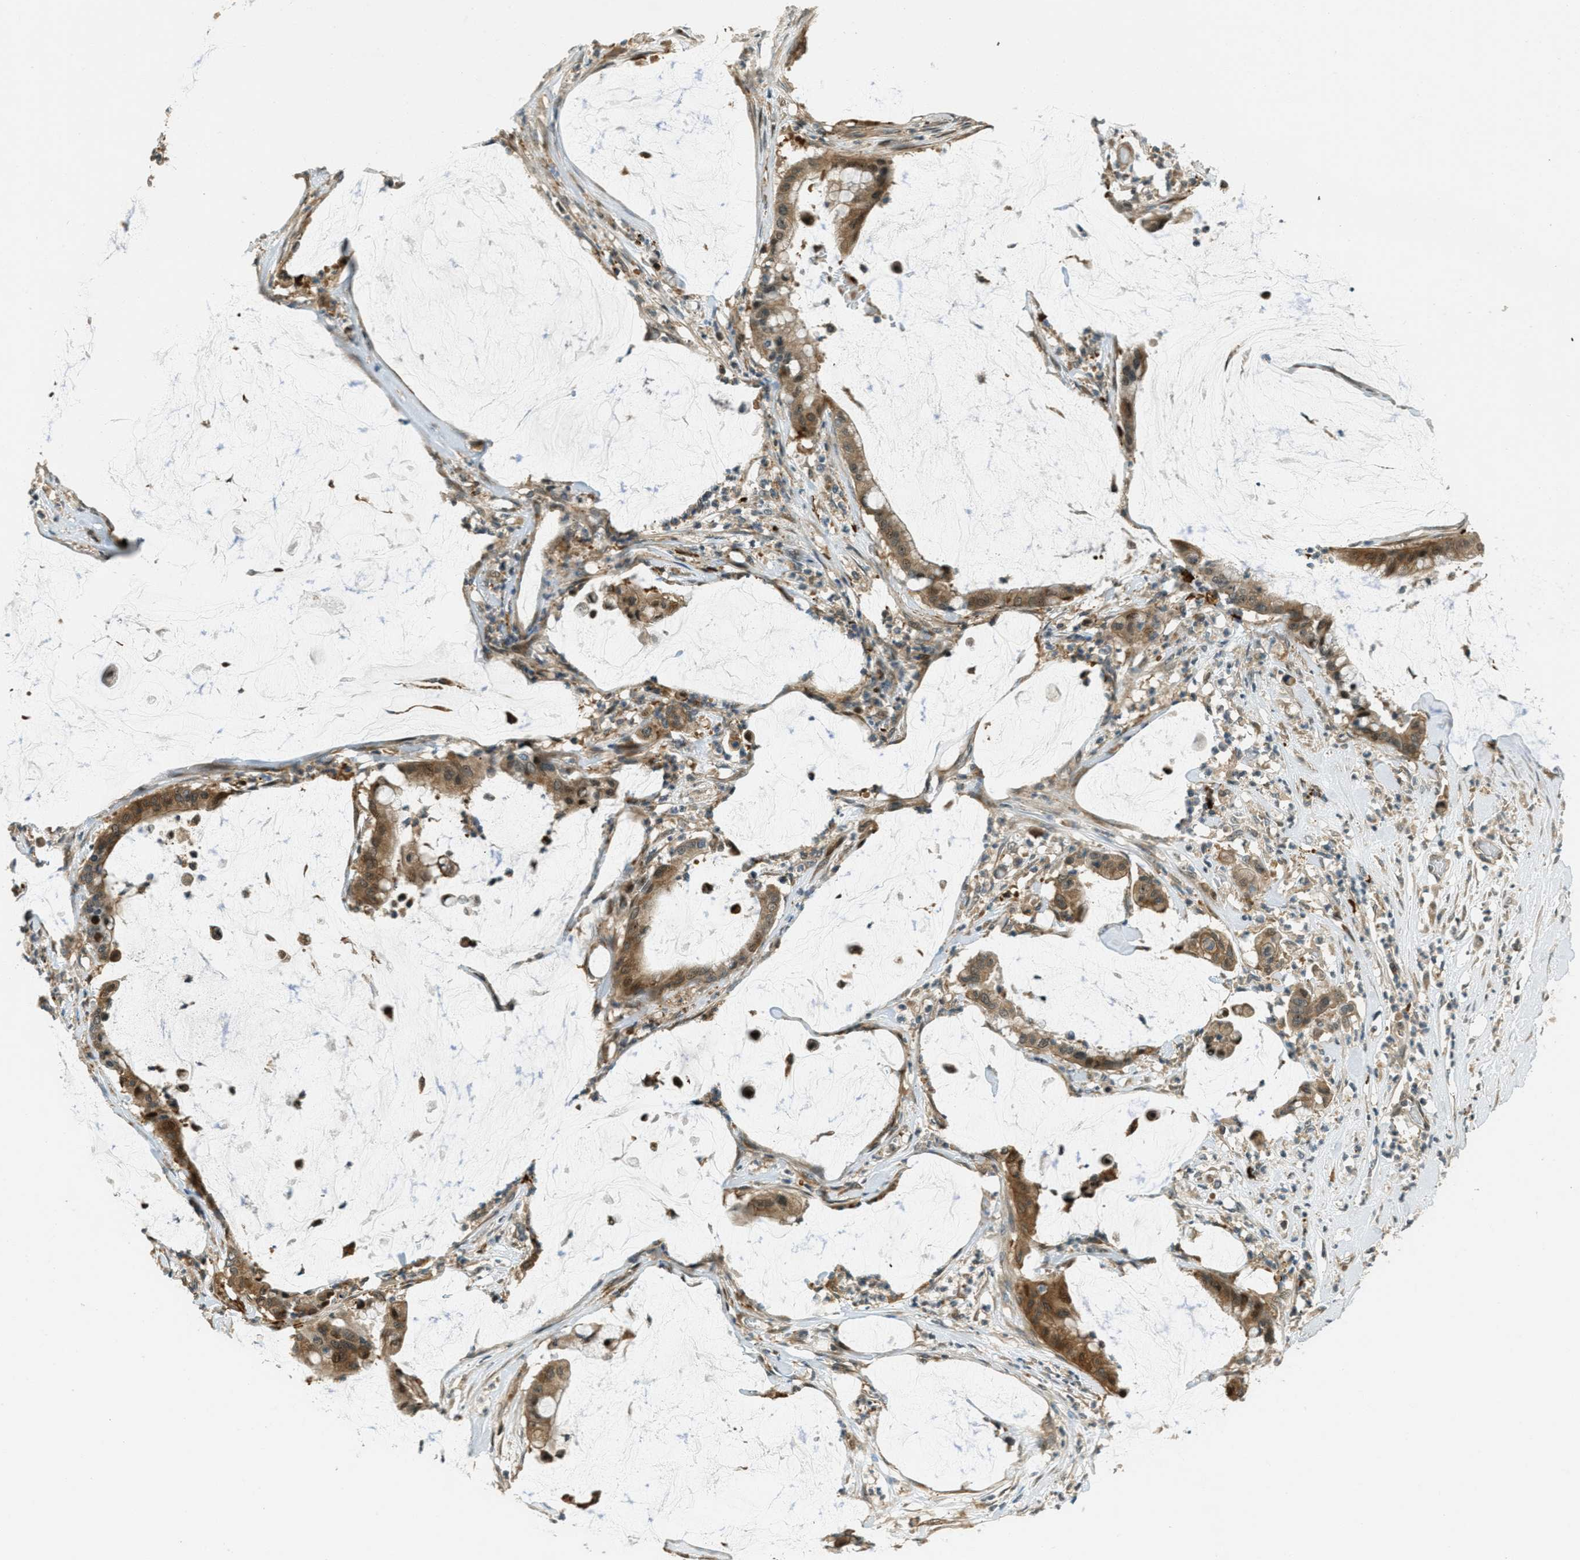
{"staining": {"intensity": "moderate", "quantity": ">75%", "location": "cytoplasmic/membranous"}, "tissue": "pancreatic cancer", "cell_type": "Tumor cells", "image_type": "cancer", "snomed": [{"axis": "morphology", "description": "Adenocarcinoma, NOS"}, {"axis": "topography", "description": "Pancreas"}], "caption": "Tumor cells show medium levels of moderate cytoplasmic/membranous staining in about >75% of cells in pancreatic cancer. (IHC, brightfield microscopy, high magnification).", "gene": "PTPN23", "patient": {"sex": "male", "age": 41}}